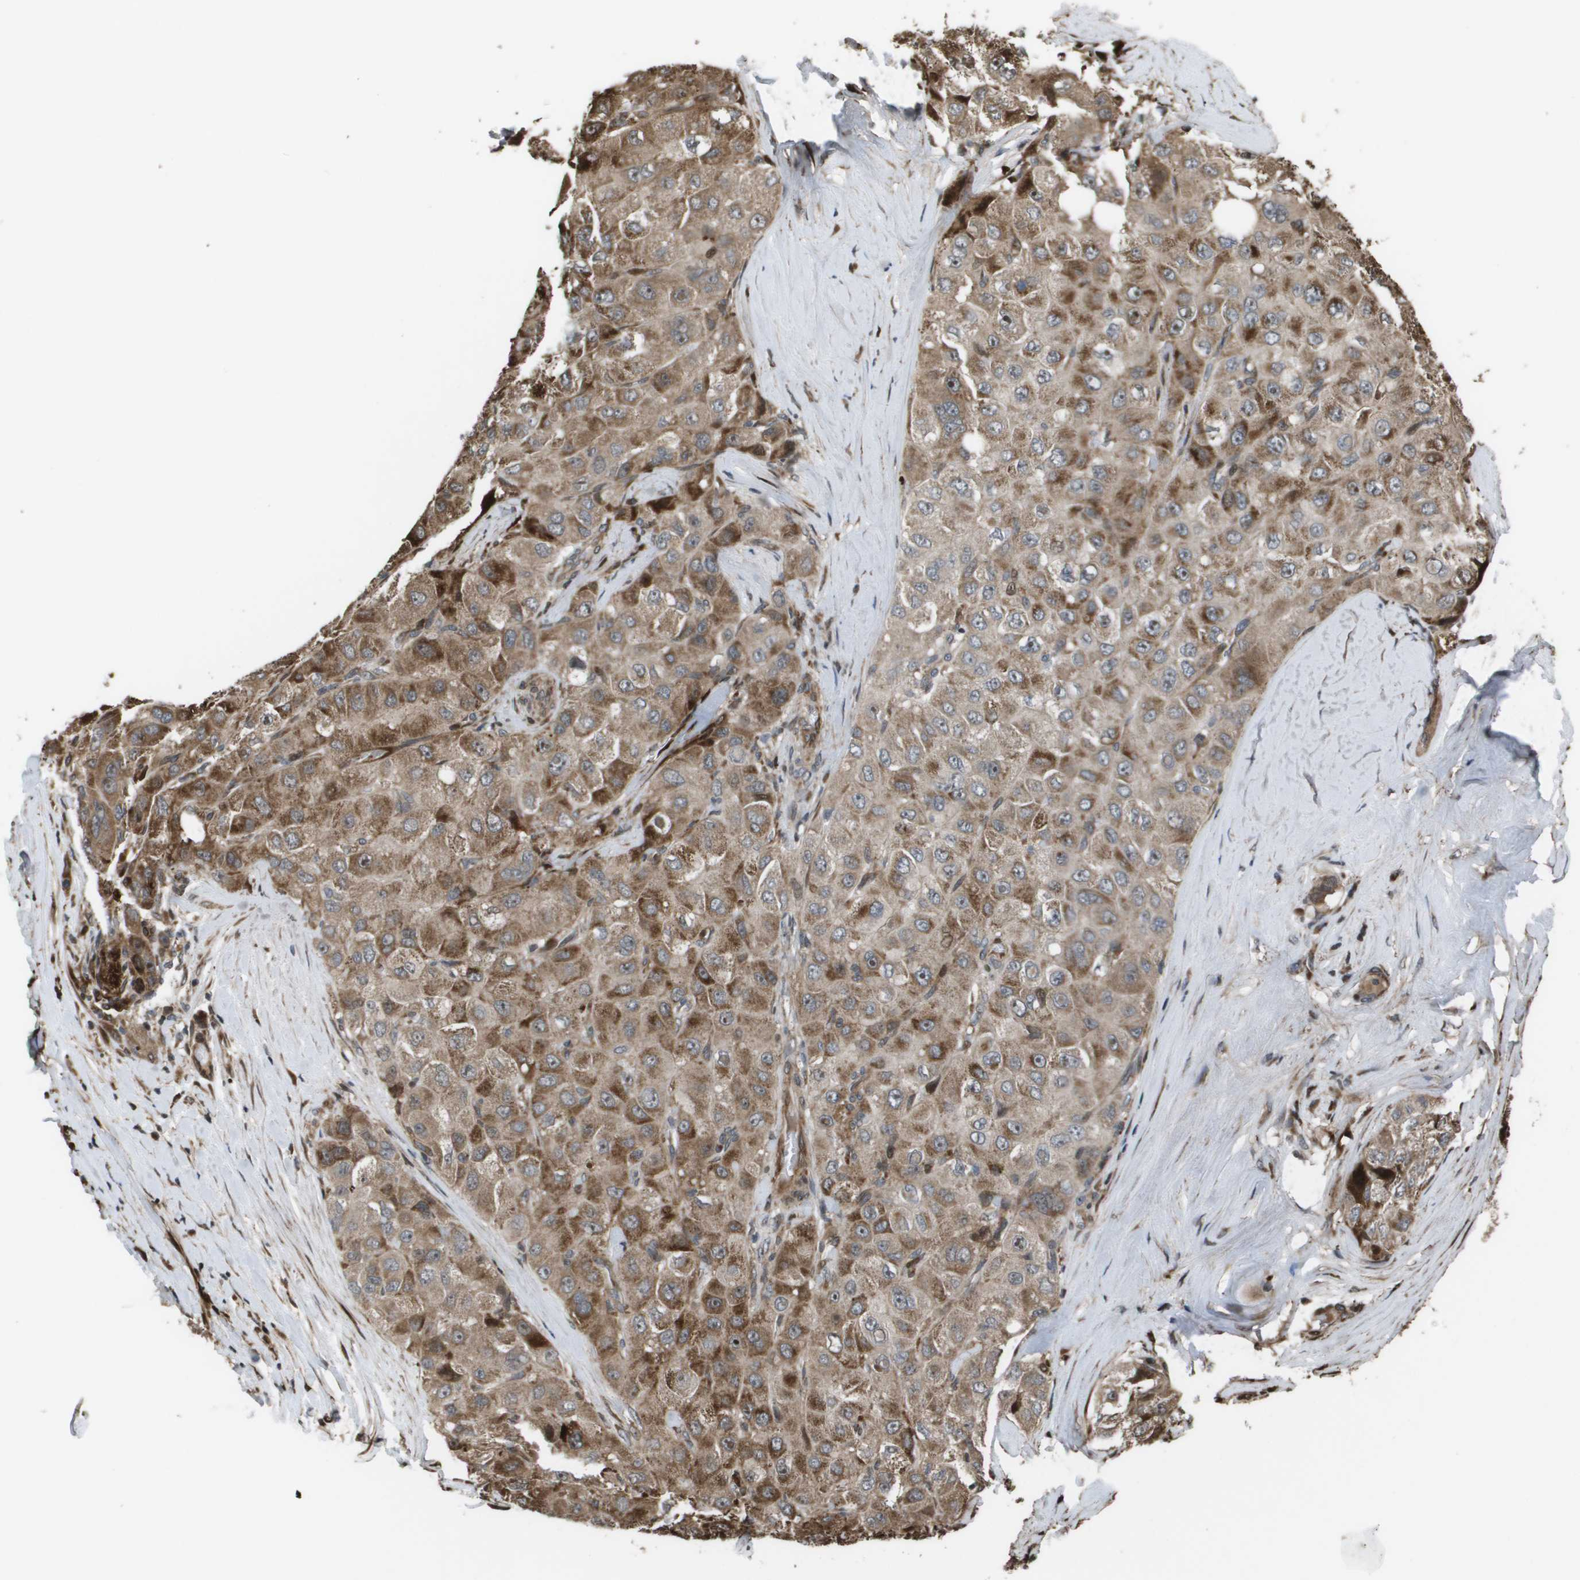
{"staining": {"intensity": "moderate", "quantity": ">75%", "location": "cytoplasmic/membranous"}, "tissue": "liver cancer", "cell_type": "Tumor cells", "image_type": "cancer", "snomed": [{"axis": "morphology", "description": "Carcinoma, Hepatocellular, NOS"}, {"axis": "topography", "description": "Liver"}], "caption": "The immunohistochemical stain highlights moderate cytoplasmic/membranous staining in tumor cells of hepatocellular carcinoma (liver) tissue.", "gene": "AXIN2", "patient": {"sex": "male", "age": 80}}